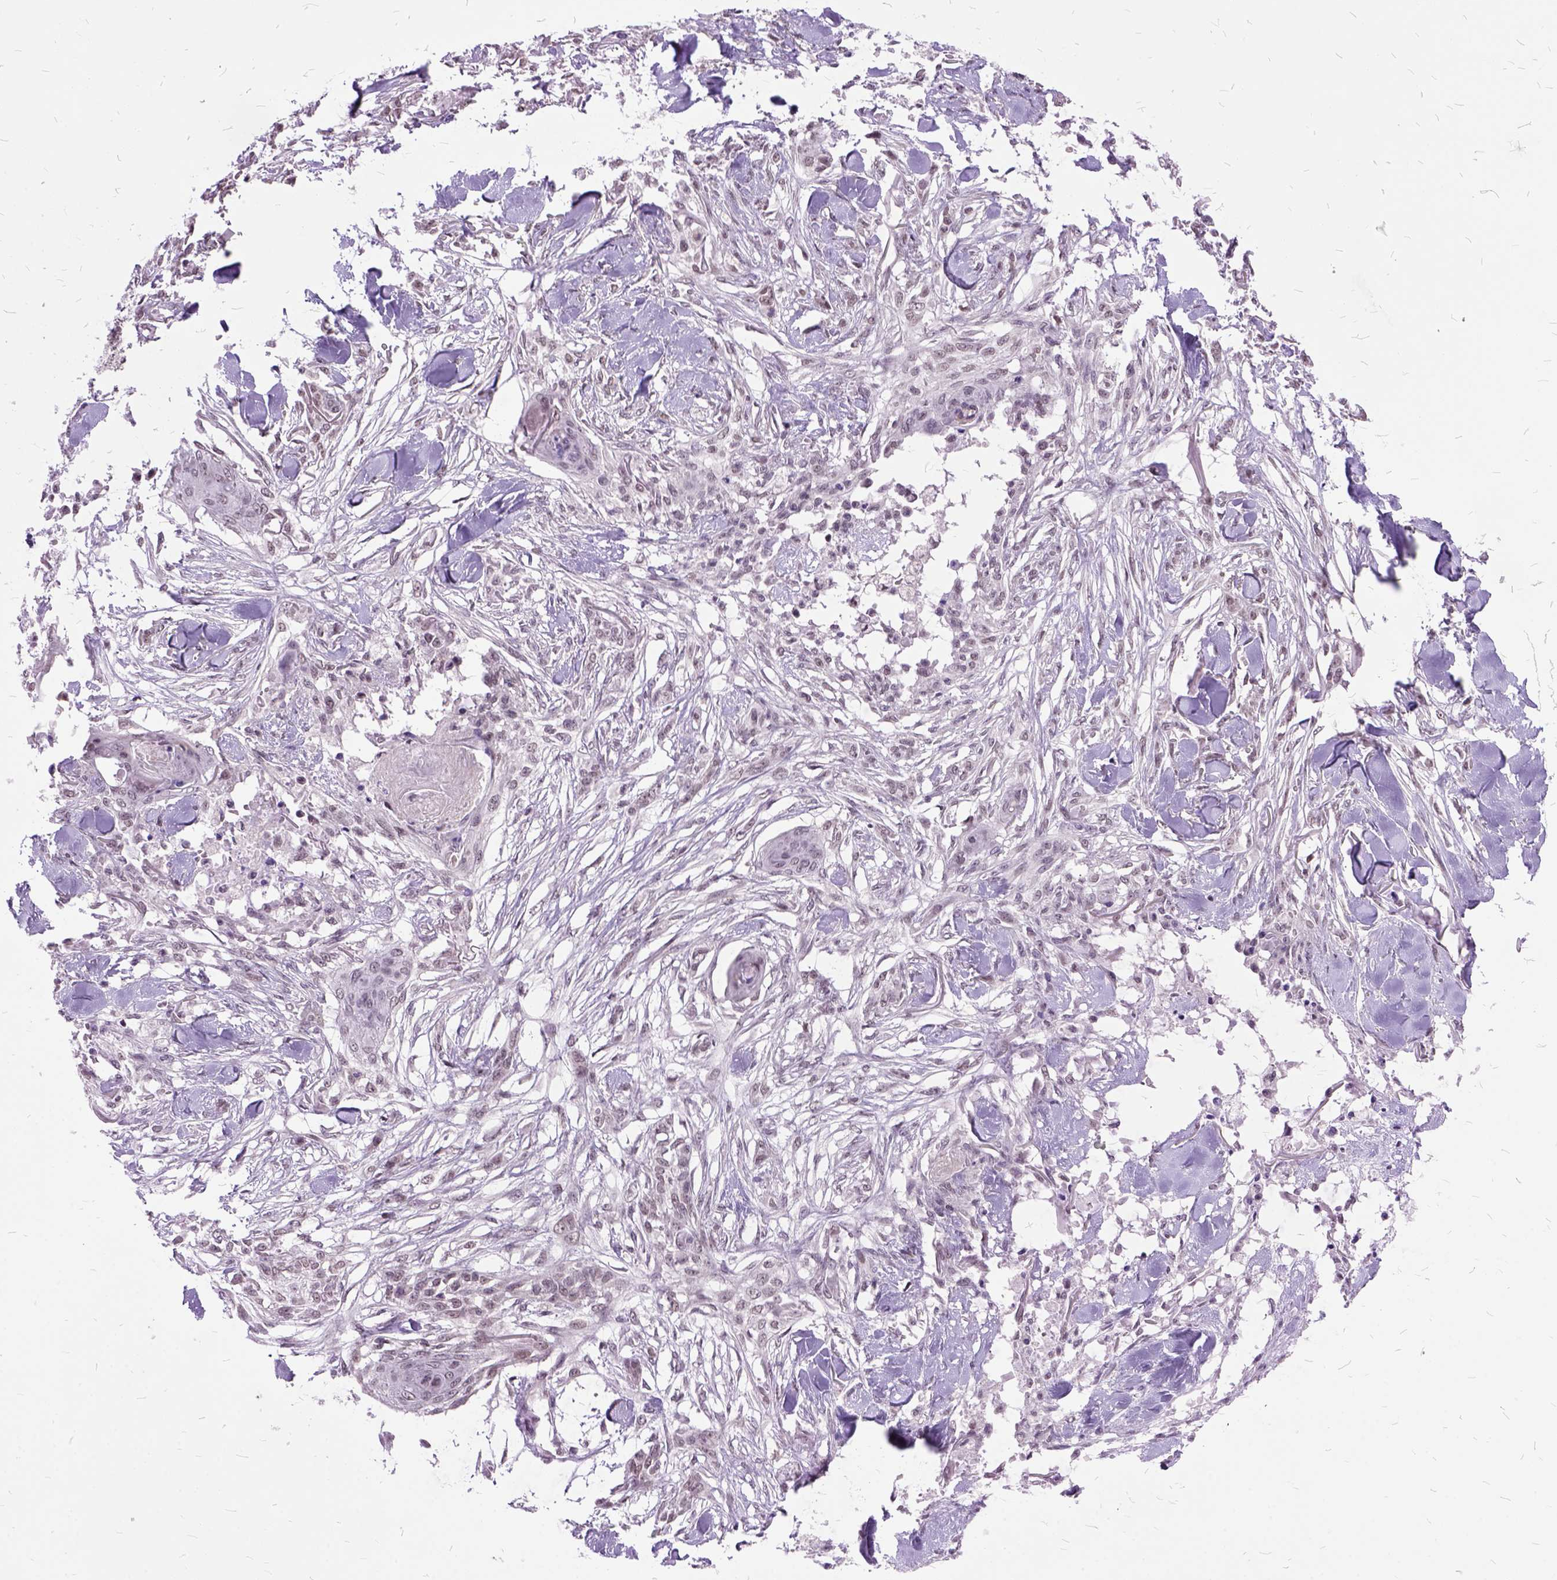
{"staining": {"intensity": "weak", "quantity": ">75%", "location": "nuclear"}, "tissue": "skin cancer", "cell_type": "Tumor cells", "image_type": "cancer", "snomed": [{"axis": "morphology", "description": "Squamous cell carcinoma, NOS"}, {"axis": "topography", "description": "Skin"}], "caption": "A micrograph of human squamous cell carcinoma (skin) stained for a protein displays weak nuclear brown staining in tumor cells.", "gene": "ORC5", "patient": {"sex": "female", "age": 59}}